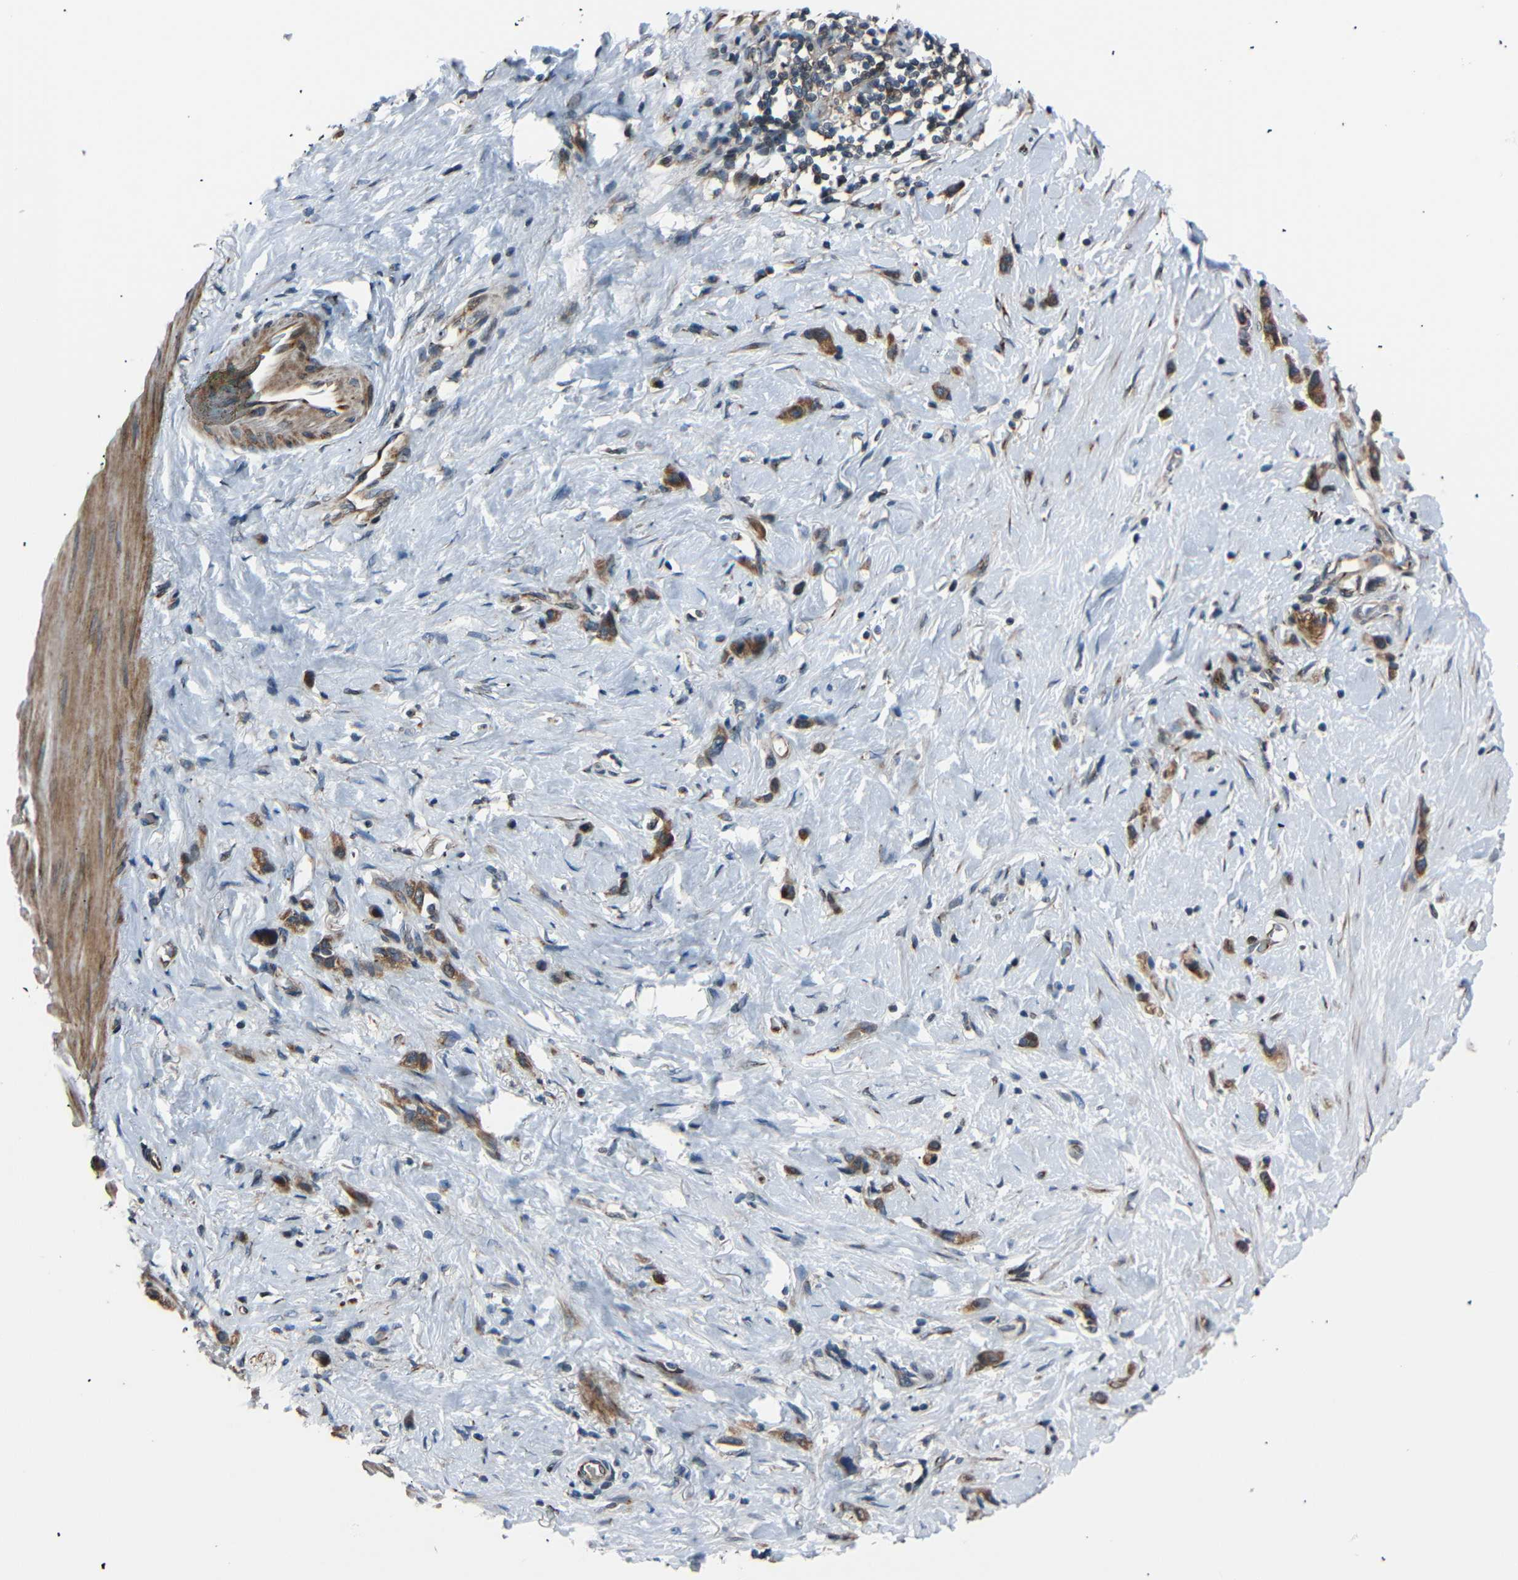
{"staining": {"intensity": "moderate", "quantity": ">75%", "location": "cytoplasmic/membranous"}, "tissue": "stomach cancer", "cell_type": "Tumor cells", "image_type": "cancer", "snomed": [{"axis": "morphology", "description": "Normal tissue, NOS"}, {"axis": "morphology", "description": "Adenocarcinoma, NOS"}, {"axis": "morphology", "description": "Adenocarcinoma, High grade"}, {"axis": "topography", "description": "Stomach, upper"}, {"axis": "topography", "description": "Stomach"}], "caption": "High-magnification brightfield microscopy of stomach cancer stained with DAB (3,3'-diaminobenzidine) (brown) and counterstained with hematoxylin (blue). tumor cells exhibit moderate cytoplasmic/membranous expression is present in about>75% of cells.", "gene": "AKAP9", "patient": {"sex": "female", "age": 65}}